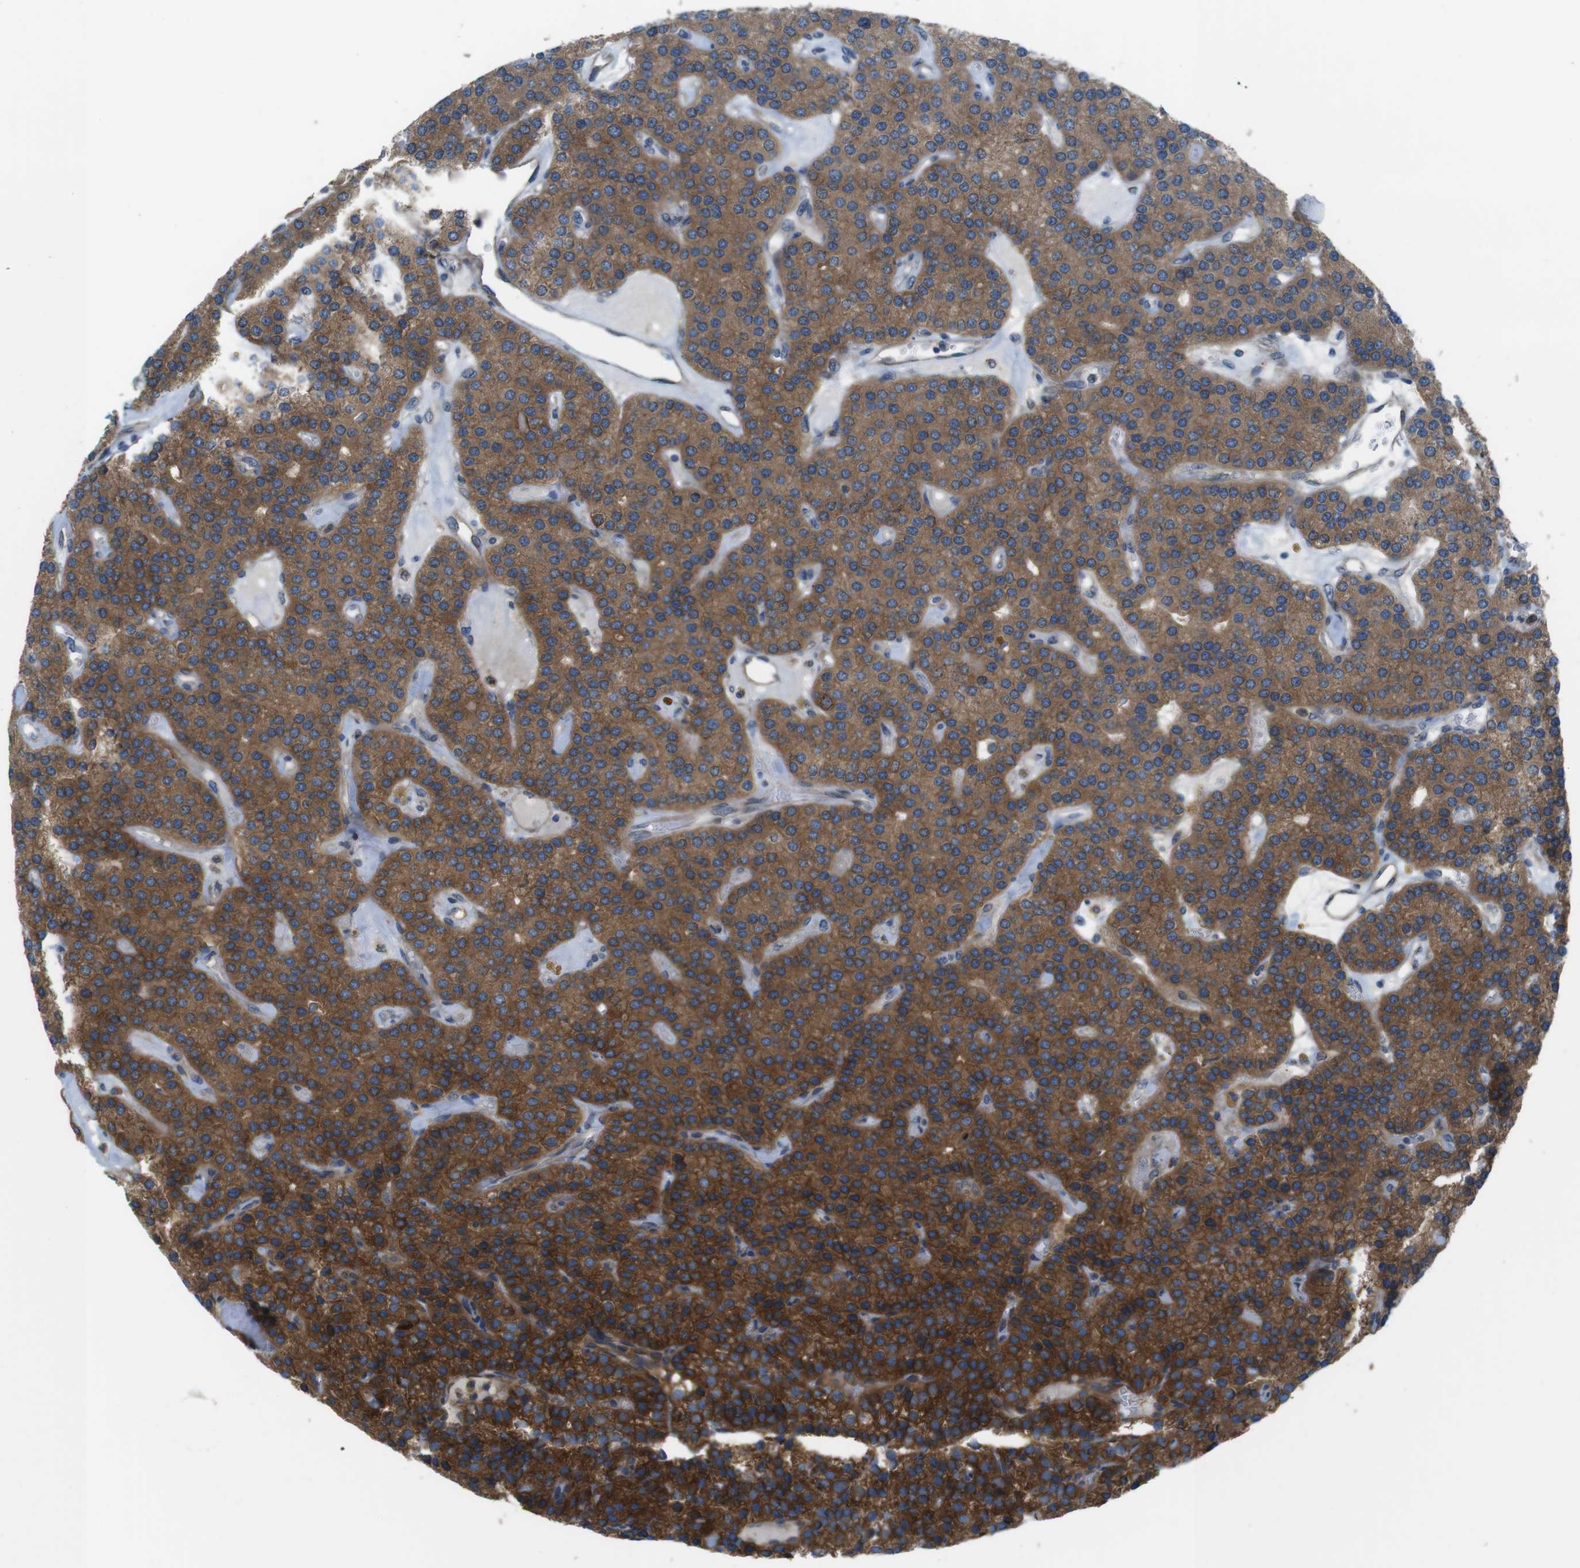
{"staining": {"intensity": "strong", "quantity": ">75%", "location": "cytoplasmic/membranous"}, "tissue": "parathyroid gland", "cell_type": "Glandular cells", "image_type": "normal", "snomed": [{"axis": "morphology", "description": "Normal tissue, NOS"}, {"axis": "morphology", "description": "Adenoma, NOS"}, {"axis": "topography", "description": "Parathyroid gland"}], "caption": "Glandular cells exhibit strong cytoplasmic/membranous staining in about >75% of cells in unremarkable parathyroid gland.", "gene": "MTHFD1L", "patient": {"sex": "female", "age": 86}}